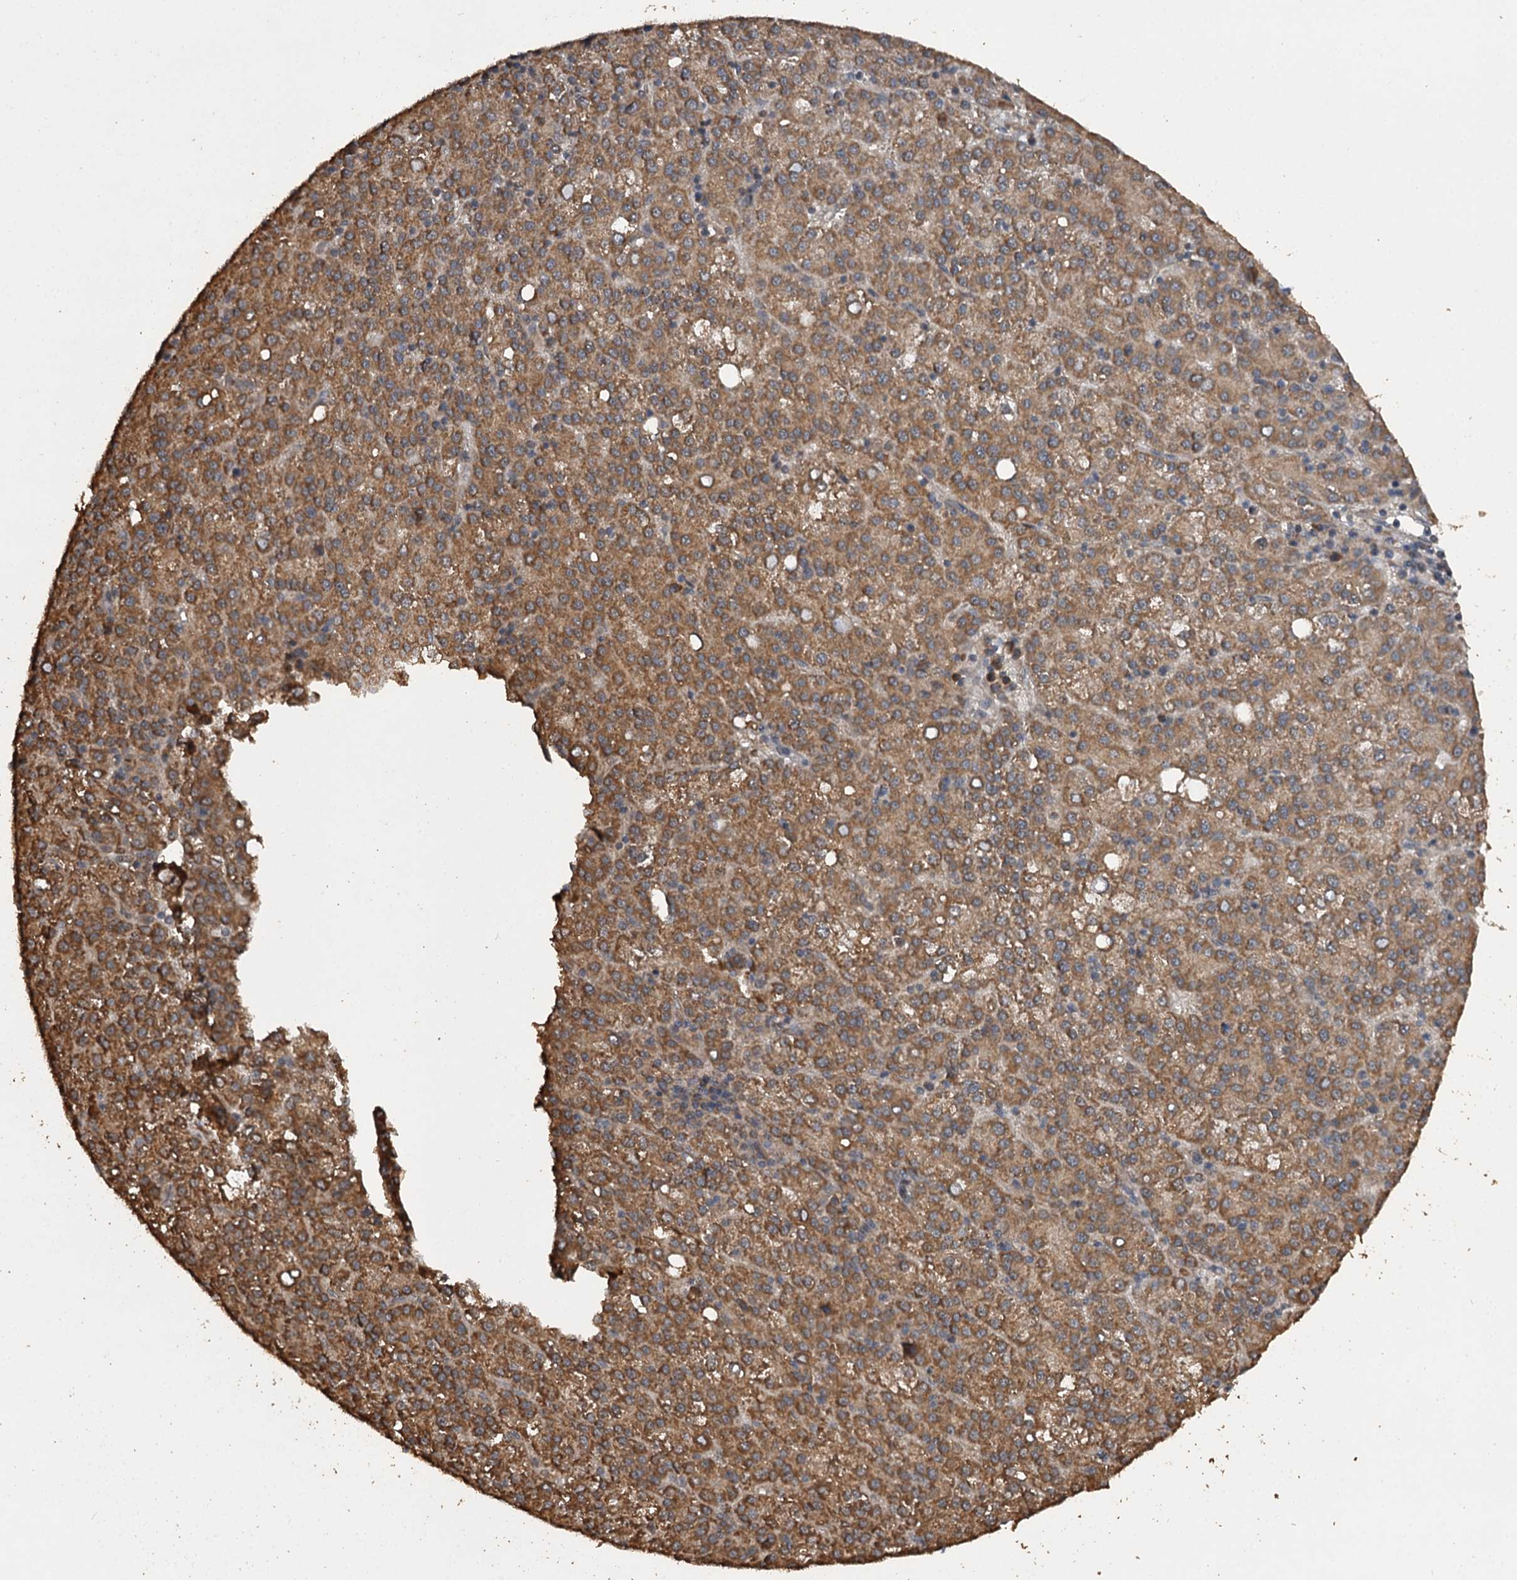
{"staining": {"intensity": "moderate", "quantity": ">75%", "location": "cytoplasmic/membranous"}, "tissue": "liver cancer", "cell_type": "Tumor cells", "image_type": "cancer", "snomed": [{"axis": "morphology", "description": "Carcinoma, Hepatocellular, NOS"}, {"axis": "topography", "description": "Liver"}], "caption": "There is medium levels of moderate cytoplasmic/membranous staining in tumor cells of hepatocellular carcinoma (liver), as demonstrated by immunohistochemical staining (brown color).", "gene": "WIPI1", "patient": {"sex": "female", "age": 58}}